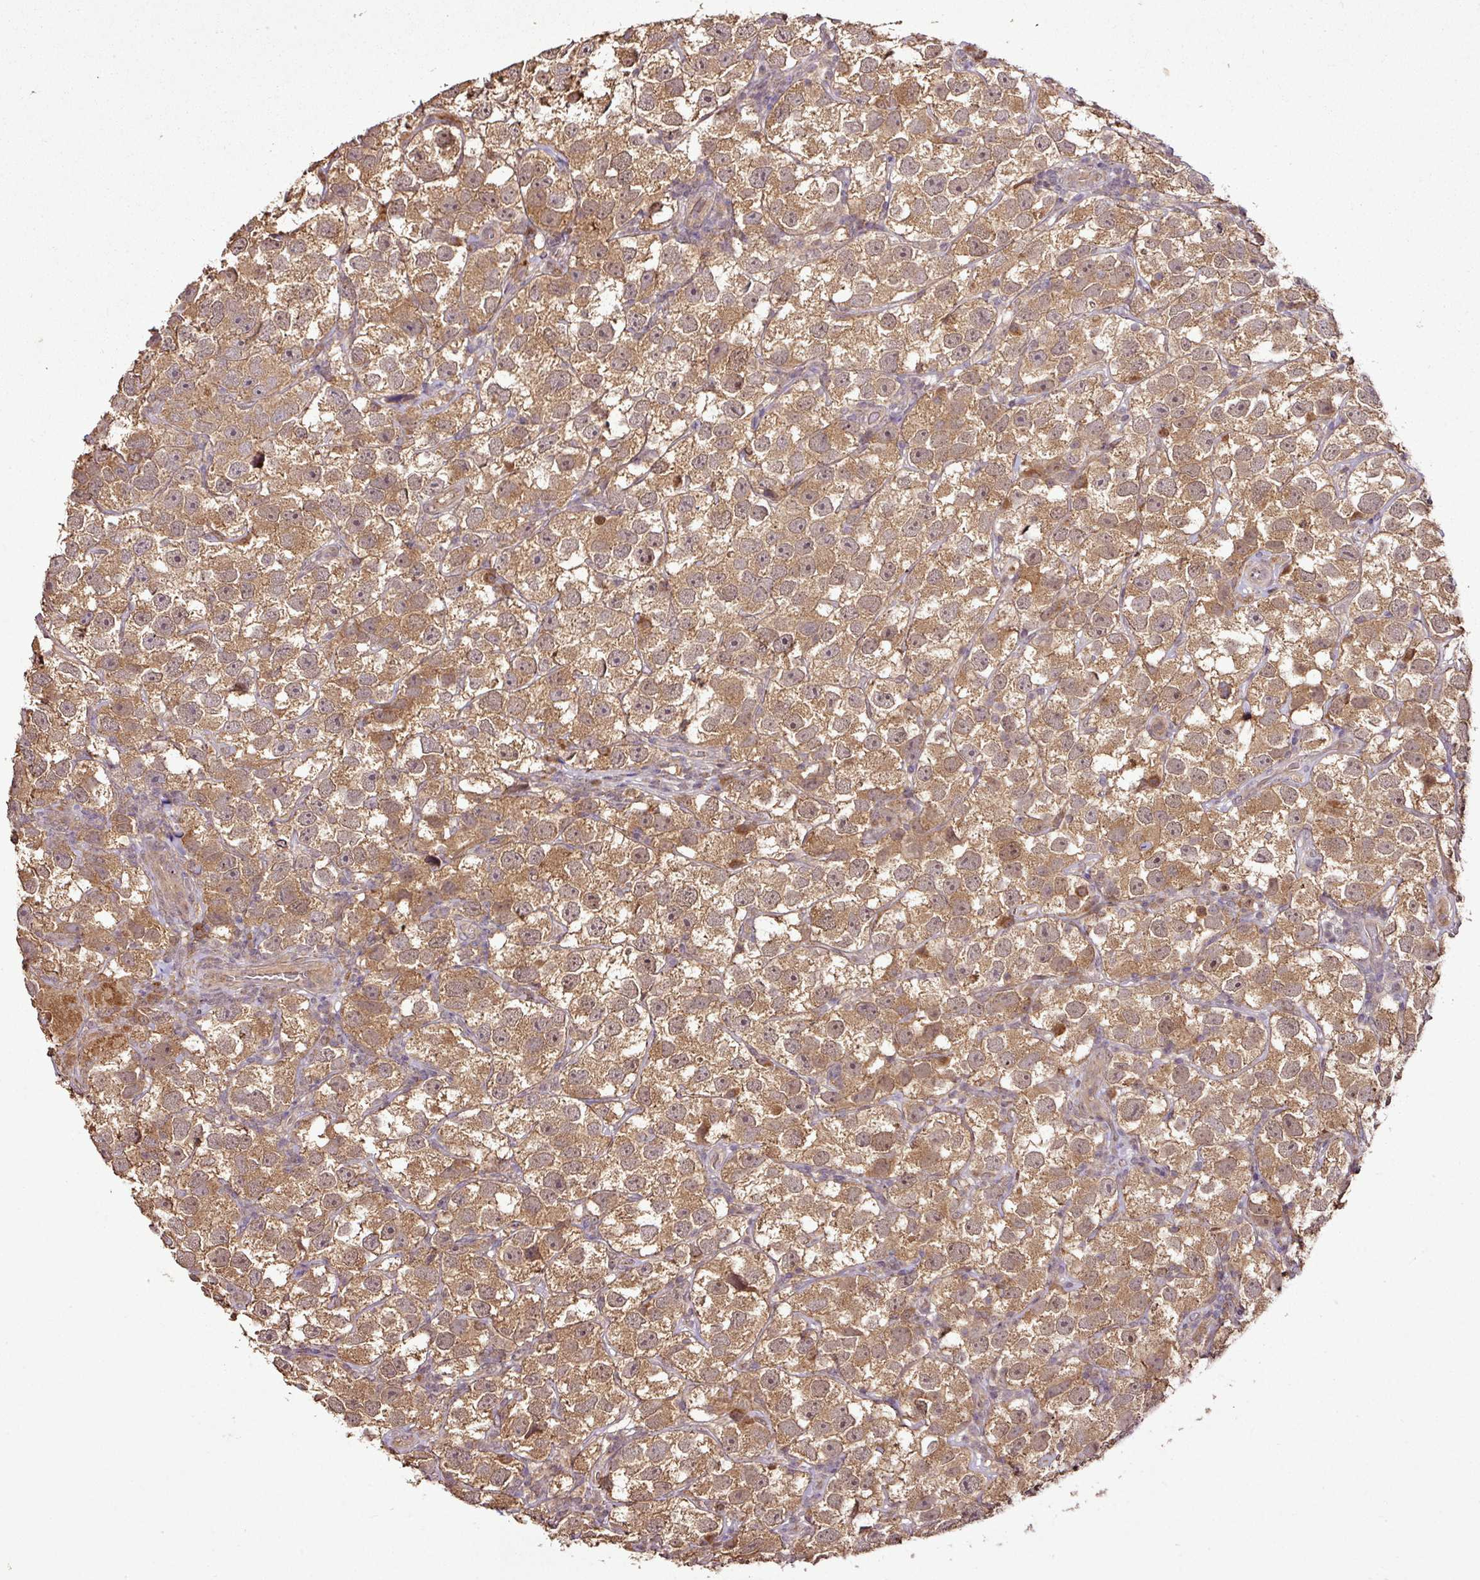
{"staining": {"intensity": "moderate", "quantity": ">75%", "location": "cytoplasmic/membranous,nuclear"}, "tissue": "testis cancer", "cell_type": "Tumor cells", "image_type": "cancer", "snomed": [{"axis": "morphology", "description": "Seminoma, NOS"}, {"axis": "topography", "description": "Testis"}], "caption": "This image reveals testis cancer (seminoma) stained with IHC to label a protein in brown. The cytoplasmic/membranous and nuclear of tumor cells show moderate positivity for the protein. Nuclei are counter-stained blue.", "gene": "FAIM", "patient": {"sex": "male", "age": 26}}